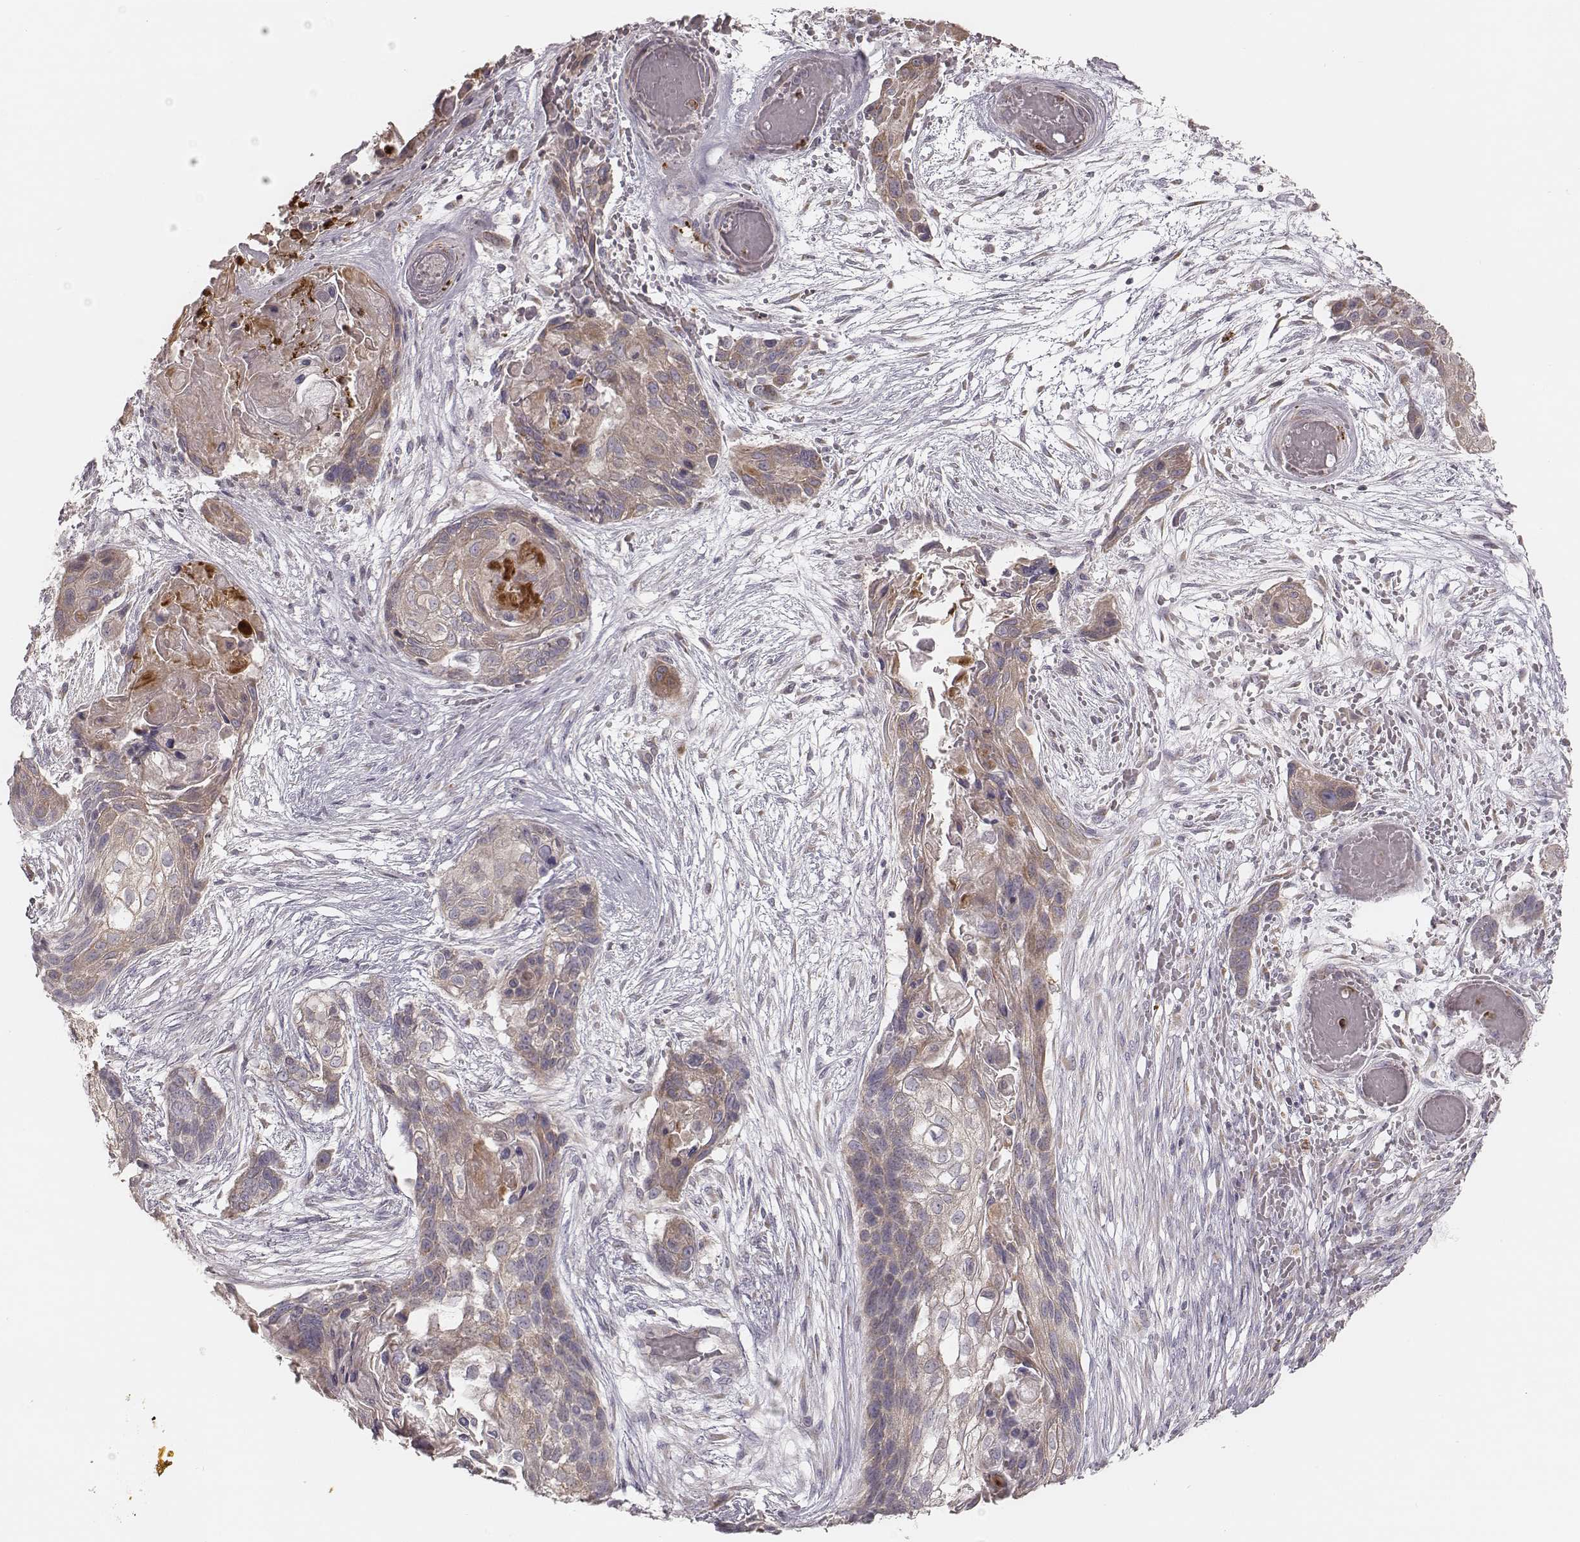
{"staining": {"intensity": "weak", "quantity": ">75%", "location": "cytoplasmic/membranous"}, "tissue": "lung cancer", "cell_type": "Tumor cells", "image_type": "cancer", "snomed": [{"axis": "morphology", "description": "Squamous cell carcinoma, NOS"}, {"axis": "topography", "description": "Lung"}], "caption": "High-power microscopy captured an immunohistochemistry (IHC) histopathology image of lung cancer, revealing weak cytoplasmic/membranous expression in approximately >75% of tumor cells.", "gene": "ABCA7", "patient": {"sex": "male", "age": 69}}